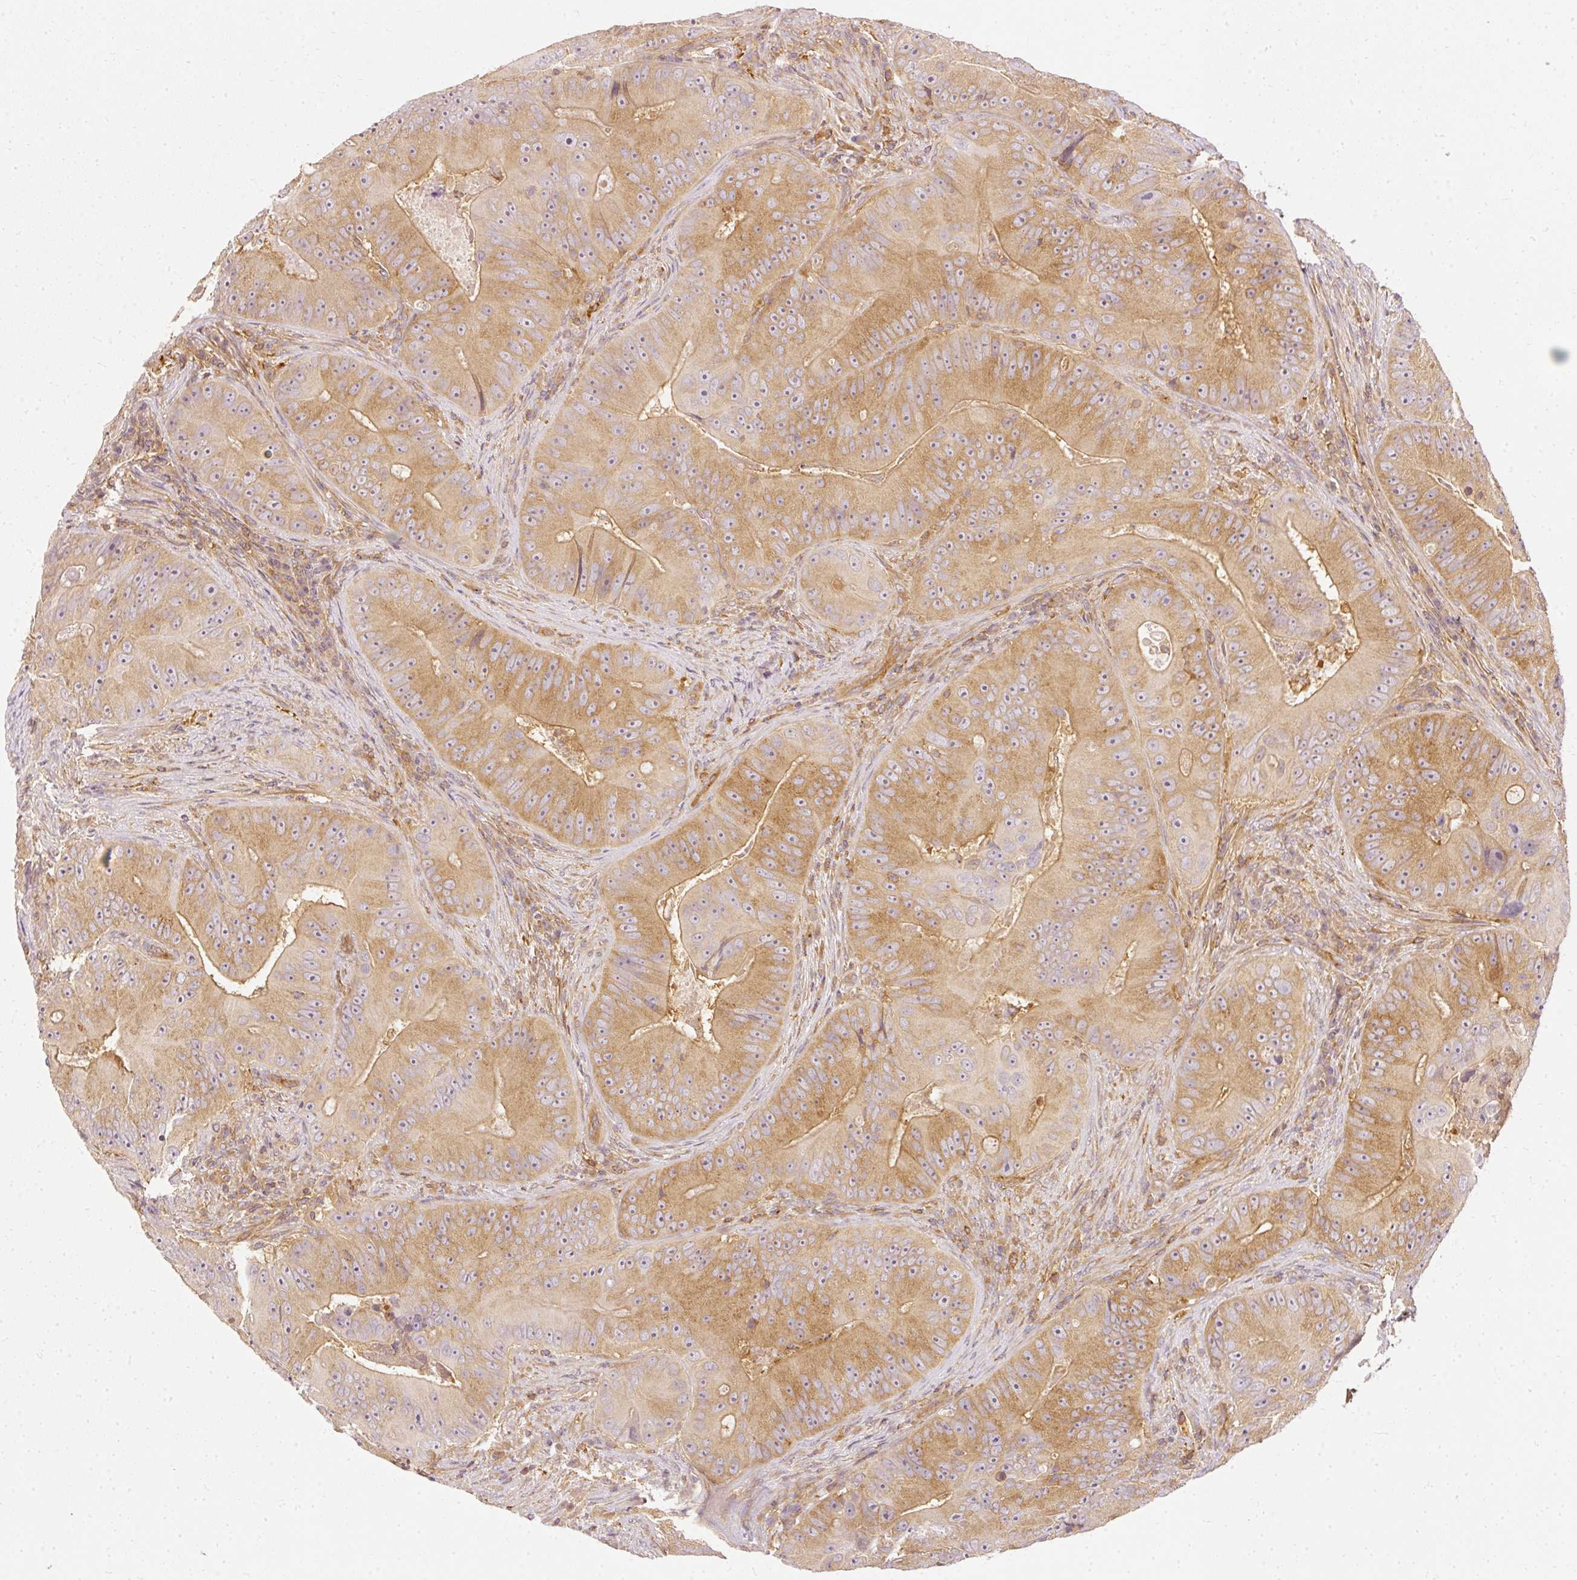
{"staining": {"intensity": "moderate", "quantity": ">75%", "location": "cytoplasmic/membranous"}, "tissue": "colorectal cancer", "cell_type": "Tumor cells", "image_type": "cancer", "snomed": [{"axis": "morphology", "description": "Adenocarcinoma, NOS"}, {"axis": "topography", "description": "Colon"}], "caption": "Brown immunohistochemical staining in human colorectal adenocarcinoma exhibits moderate cytoplasmic/membranous staining in approximately >75% of tumor cells. Immunohistochemistry stains the protein in brown and the nuclei are stained blue.", "gene": "ARMH3", "patient": {"sex": "female", "age": 86}}